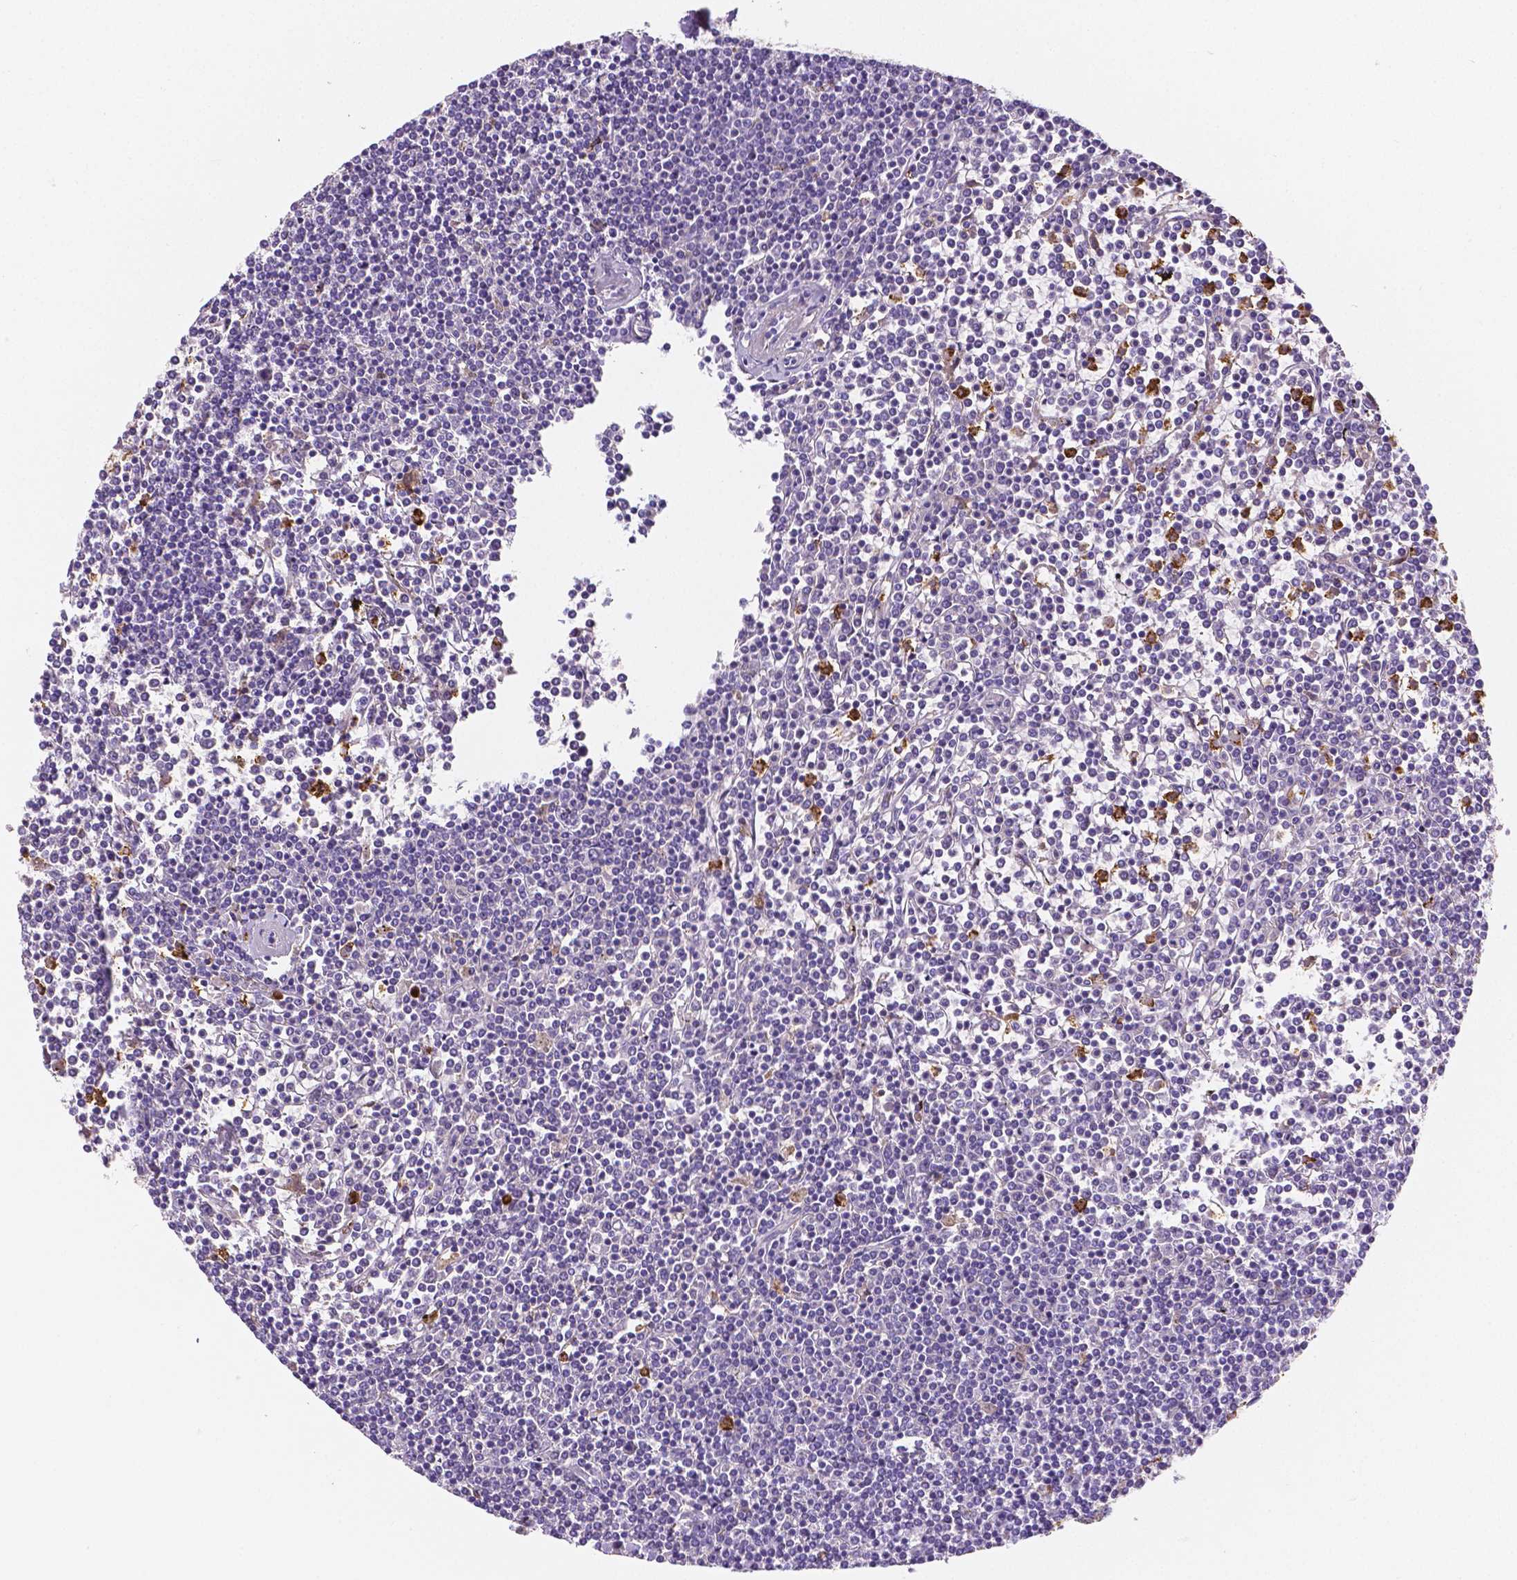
{"staining": {"intensity": "negative", "quantity": "none", "location": "none"}, "tissue": "lymphoma", "cell_type": "Tumor cells", "image_type": "cancer", "snomed": [{"axis": "morphology", "description": "Malignant lymphoma, non-Hodgkin's type, Low grade"}, {"axis": "topography", "description": "Spleen"}], "caption": "Low-grade malignant lymphoma, non-Hodgkin's type was stained to show a protein in brown. There is no significant expression in tumor cells. (DAB (3,3'-diaminobenzidine) immunohistochemistry visualized using brightfield microscopy, high magnification).", "gene": "MMP9", "patient": {"sex": "female", "age": 19}}